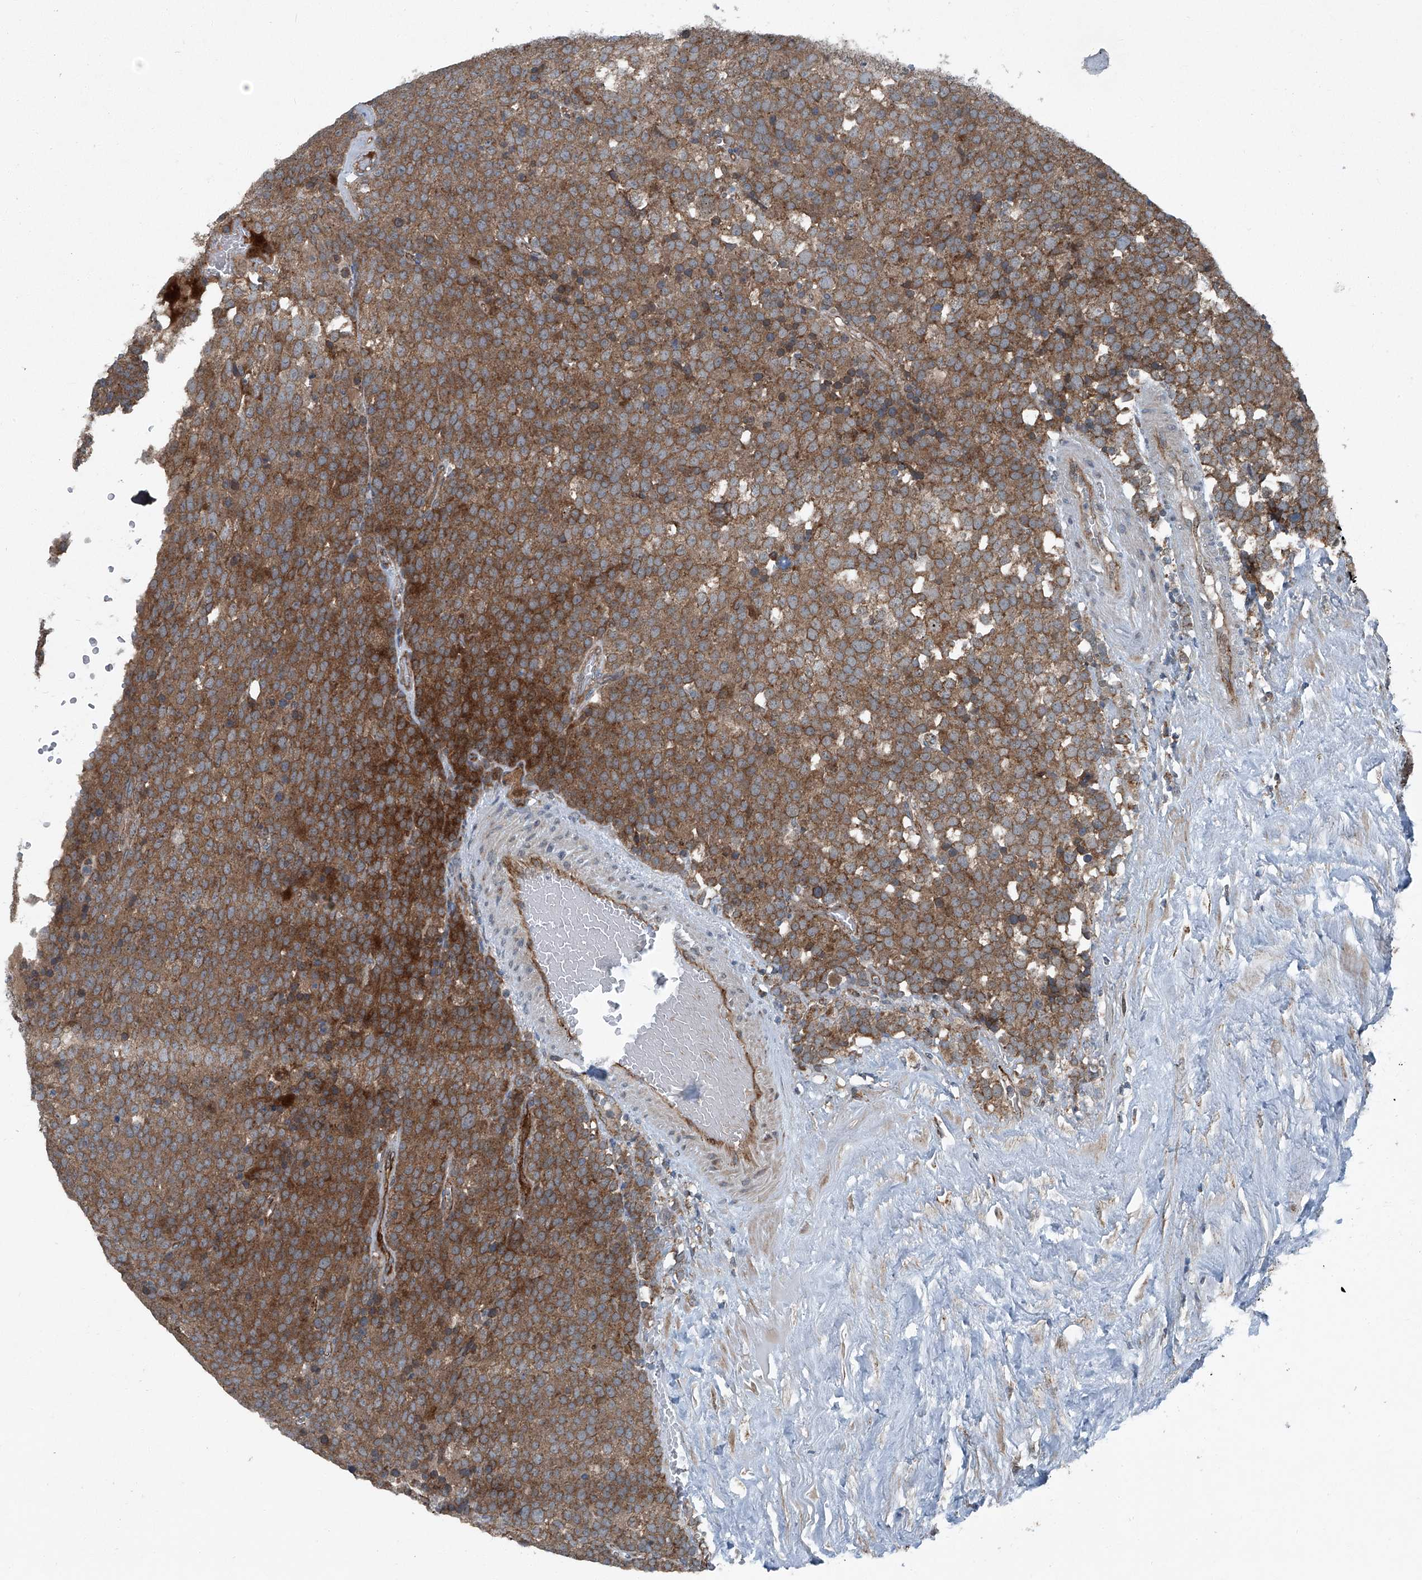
{"staining": {"intensity": "moderate", "quantity": ">75%", "location": "cytoplasmic/membranous"}, "tissue": "testis cancer", "cell_type": "Tumor cells", "image_type": "cancer", "snomed": [{"axis": "morphology", "description": "Seminoma, NOS"}, {"axis": "topography", "description": "Testis"}], "caption": "The immunohistochemical stain labels moderate cytoplasmic/membranous staining in tumor cells of testis cancer (seminoma) tissue.", "gene": "SENP2", "patient": {"sex": "male", "age": 71}}